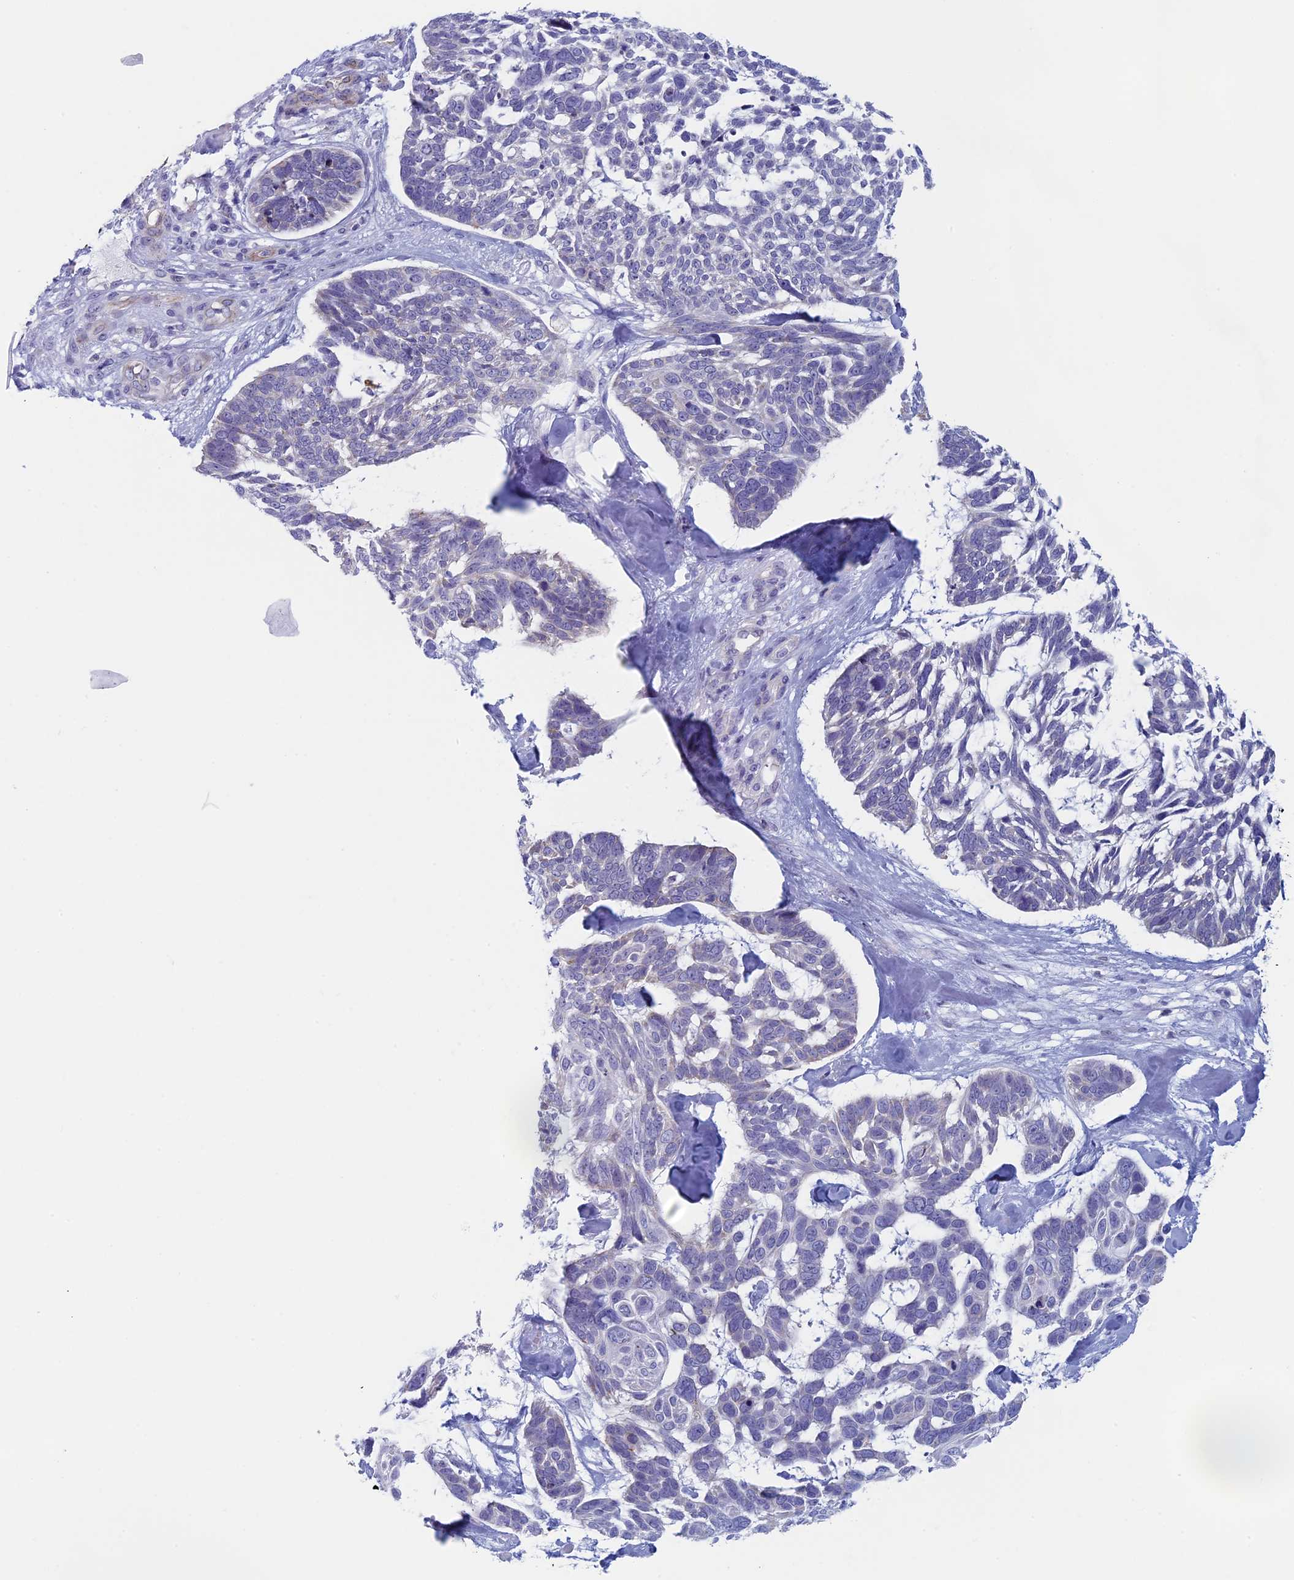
{"staining": {"intensity": "negative", "quantity": "none", "location": "none"}, "tissue": "skin cancer", "cell_type": "Tumor cells", "image_type": "cancer", "snomed": [{"axis": "morphology", "description": "Basal cell carcinoma"}, {"axis": "topography", "description": "Skin"}], "caption": "Immunohistochemistry of basal cell carcinoma (skin) shows no positivity in tumor cells.", "gene": "MAGEB6", "patient": {"sex": "male", "age": 88}}